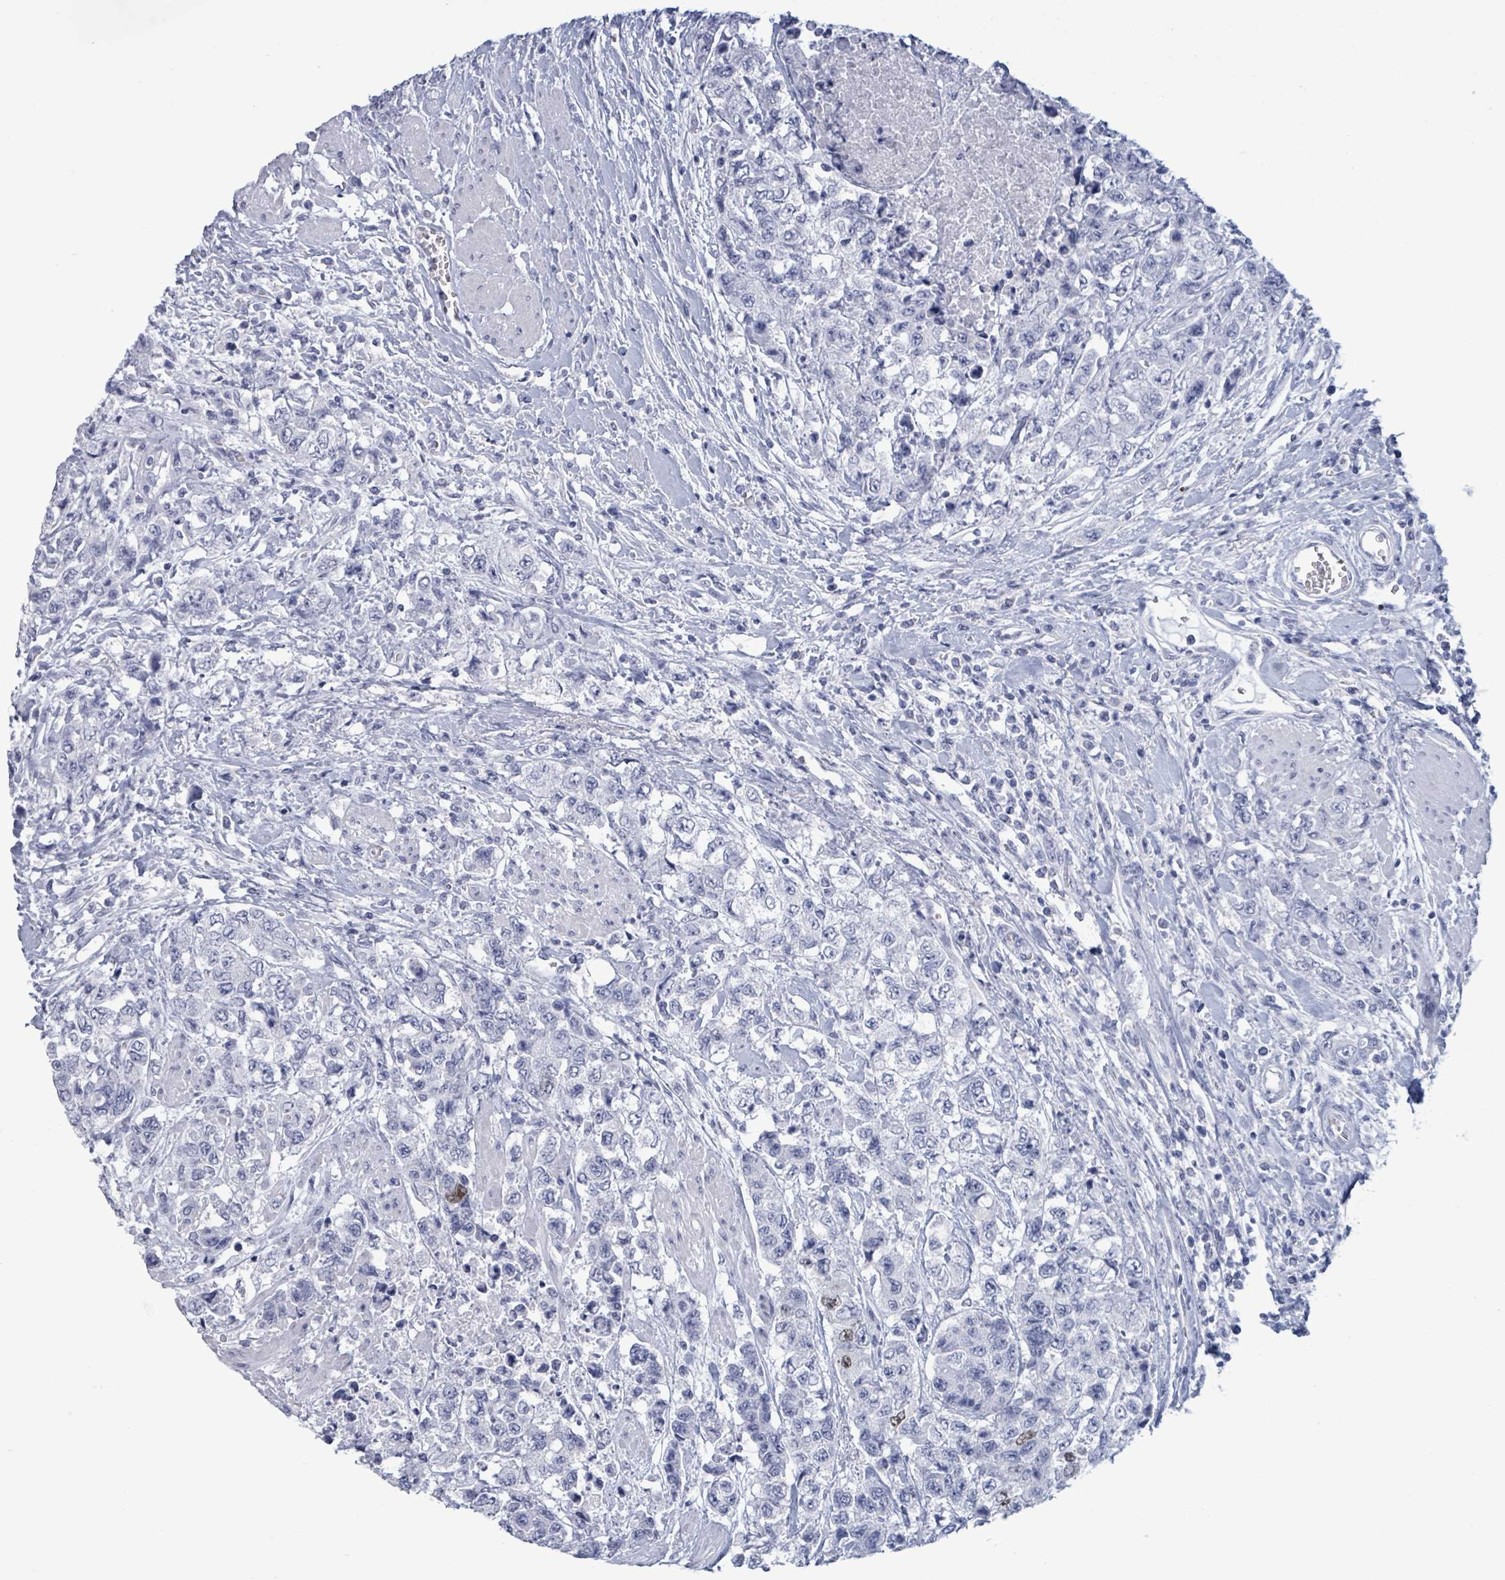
{"staining": {"intensity": "negative", "quantity": "none", "location": "none"}, "tissue": "urothelial cancer", "cell_type": "Tumor cells", "image_type": "cancer", "snomed": [{"axis": "morphology", "description": "Urothelial carcinoma, High grade"}, {"axis": "topography", "description": "Urinary bladder"}], "caption": "This image is of urothelial cancer stained with IHC to label a protein in brown with the nuclei are counter-stained blue. There is no expression in tumor cells.", "gene": "NKX2-1", "patient": {"sex": "female", "age": 78}}